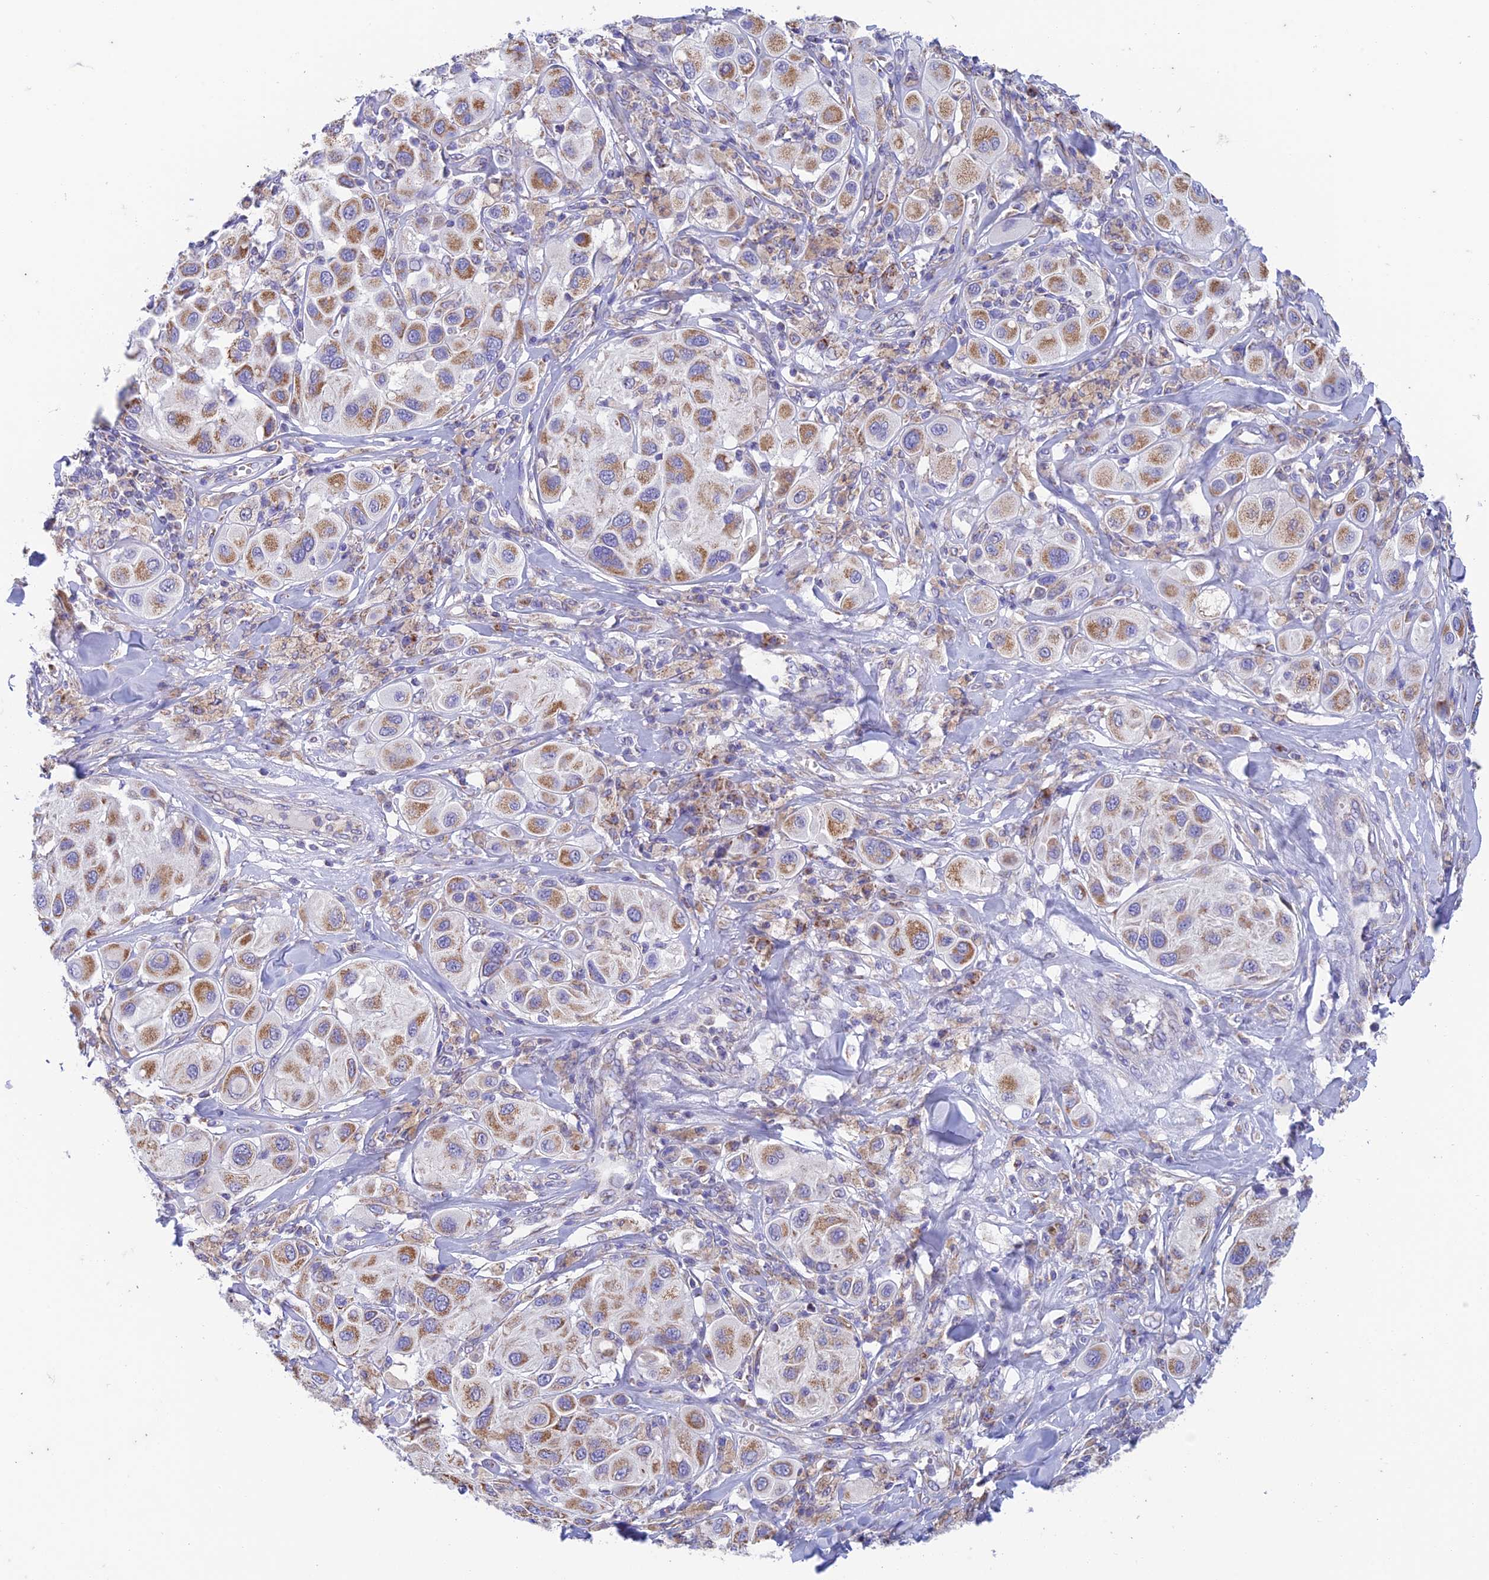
{"staining": {"intensity": "moderate", "quantity": ">75%", "location": "cytoplasmic/membranous"}, "tissue": "melanoma", "cell_type": "Tumor cells", "image_type": "cancer", "snomed": [{"axis": "morphology", "description": "Malignant melanoma, Metastatic site"}, {"axis": "topography", "description": "Skin"}], "caption": "Immunohistochemistry (IHC) of human melanoma shows medium levels of moderate cytoplasmic/membranous positivity in about >75% of tumor cells.", "gene": "ZNF181", "patient": {"sex": "male", "age": 41}}